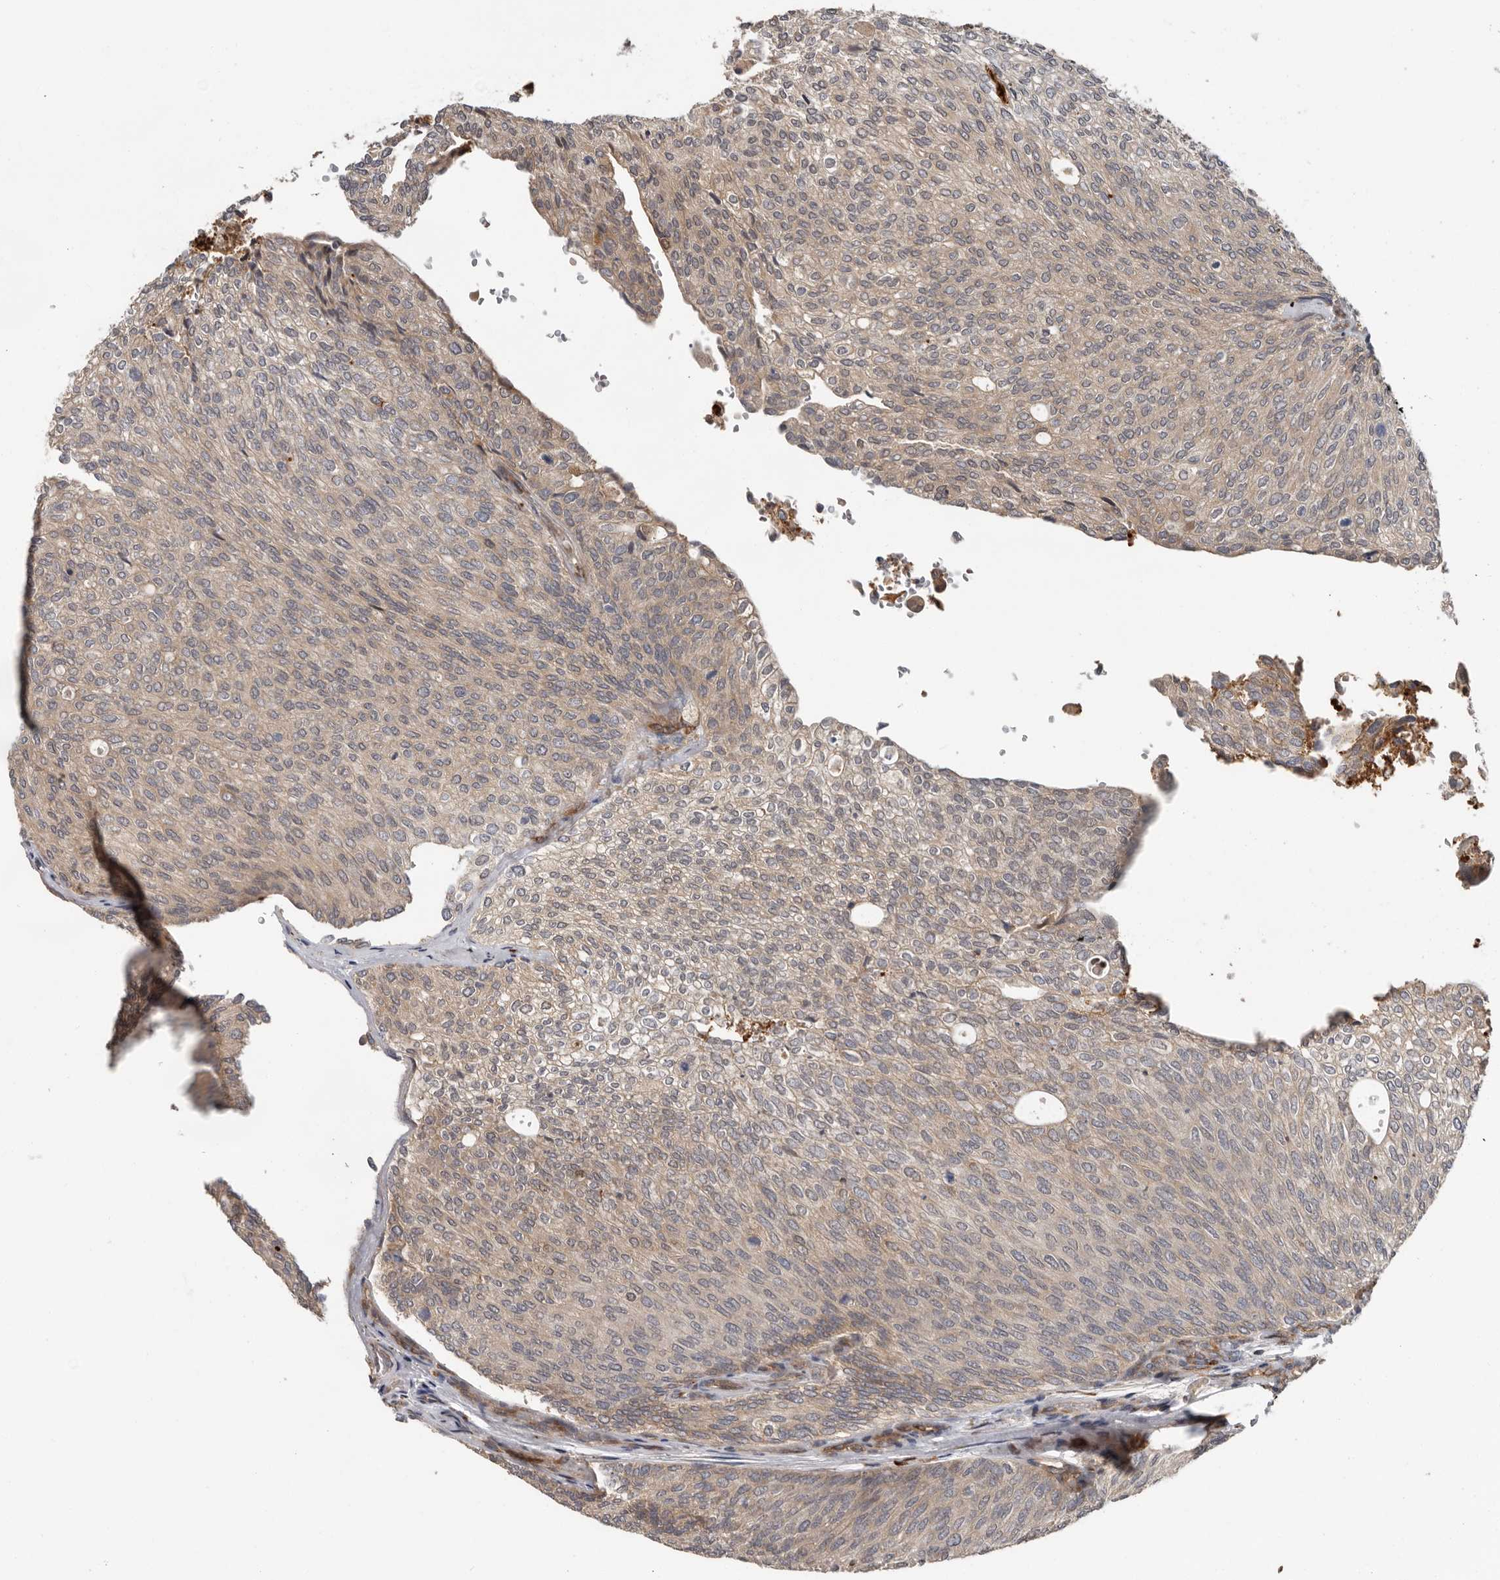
{"staining": {"intensity": "weak", "quantity": ">75%", "location": "cytoplasmic/membranous"}, "tissue": "urothelial cancer", "cell_type": "Tumor cells", "image_type": "cancer", "snomed": [{"axis": "morphology", "description": "Urothelial carcinoma, Low grade"}, {"axis": "topography", "description": "Urinary bladder"}], "caption": "Protein staining shows weak cytoplasmic/membranous staining in about >75% of tumor cells in urothelial cancer.", "gene": "MTF1", "patient": {"sex": "female", "age": 79}}